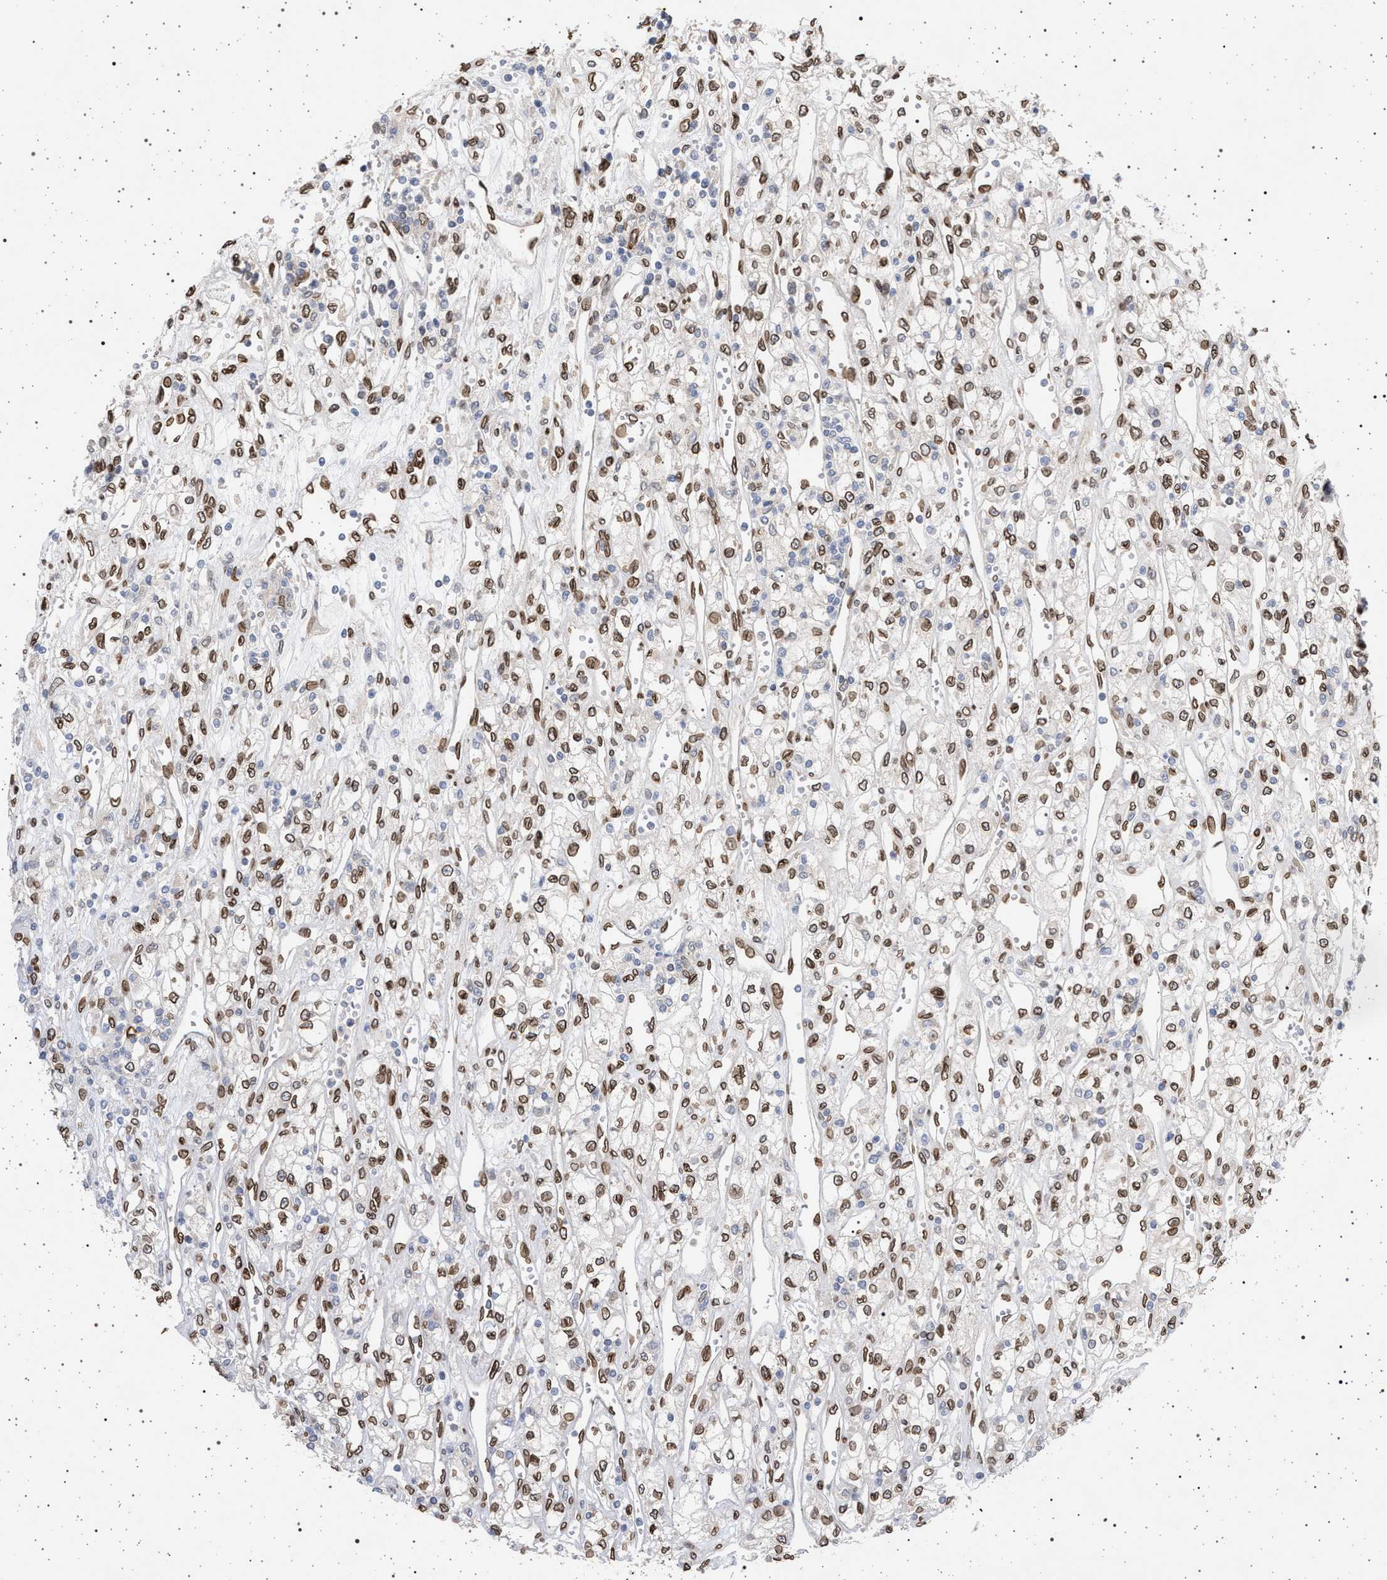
{"staining": {"intensity": "moderate", "quantity": ">75%", "location": "cytoplasmic/membranous,nuclear"}, "tissue": "renal cancer", "cell_type": "Tumor cells", "image_type": "cancer", "snomed": [{"axis": "morphology", "description": "Adenocarcinoma, NOS"}, {"axis": "topography", "description": "Kidney"}], "caption": "This micrograph demonstrates renal cancer (adenocarcinoma) stained with IHC to label a protein in brown. The cytoplasmic/membranous and nuclear of tumor cells show moderate positivity for the protein. Nuclei are counter-stained blue.", "gene": "ING2", "patient": {"sex": "male", "age": 59}}